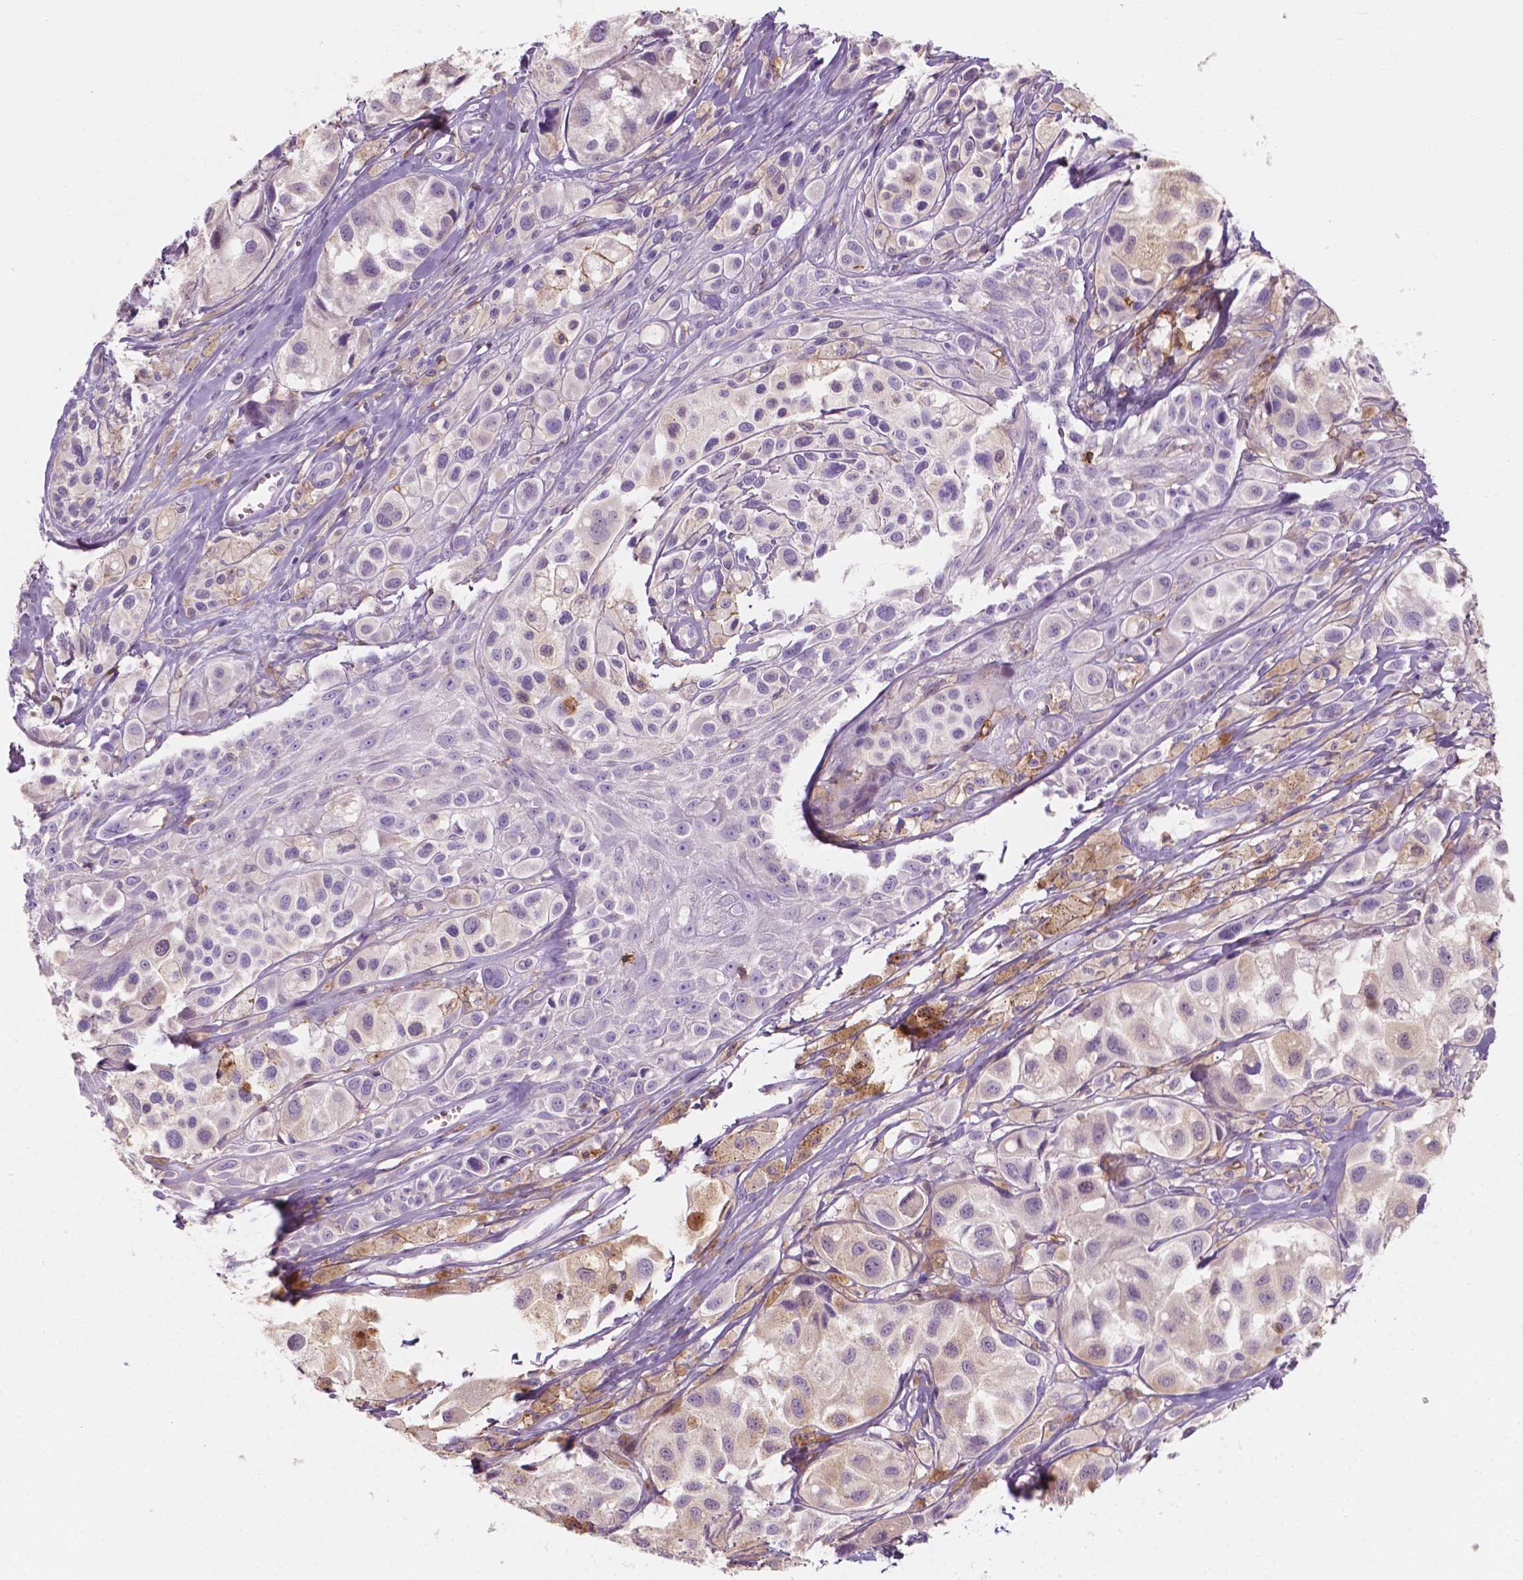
{"staining": {"intensity": "negative", "quantity": "none", "location": "none"}, "tissue": "melanoma", "cell_type": "Tumor cells", "image_type": "cancer", "snomed": [{"axis": "morphology", "description": "Malignant melanoma, NOS"}, {"axis": "topography", "description": "Skin"}], "caption": "Immunohistochemistry image of human melanoma stained for a protein (brown), which exhibits no positivity in tumor cells. (DAB IHC visualized using brightfield microscopy, high magnification).", "gene": "SEMA4A", "patient": {"sex": "male", "age": 77}}